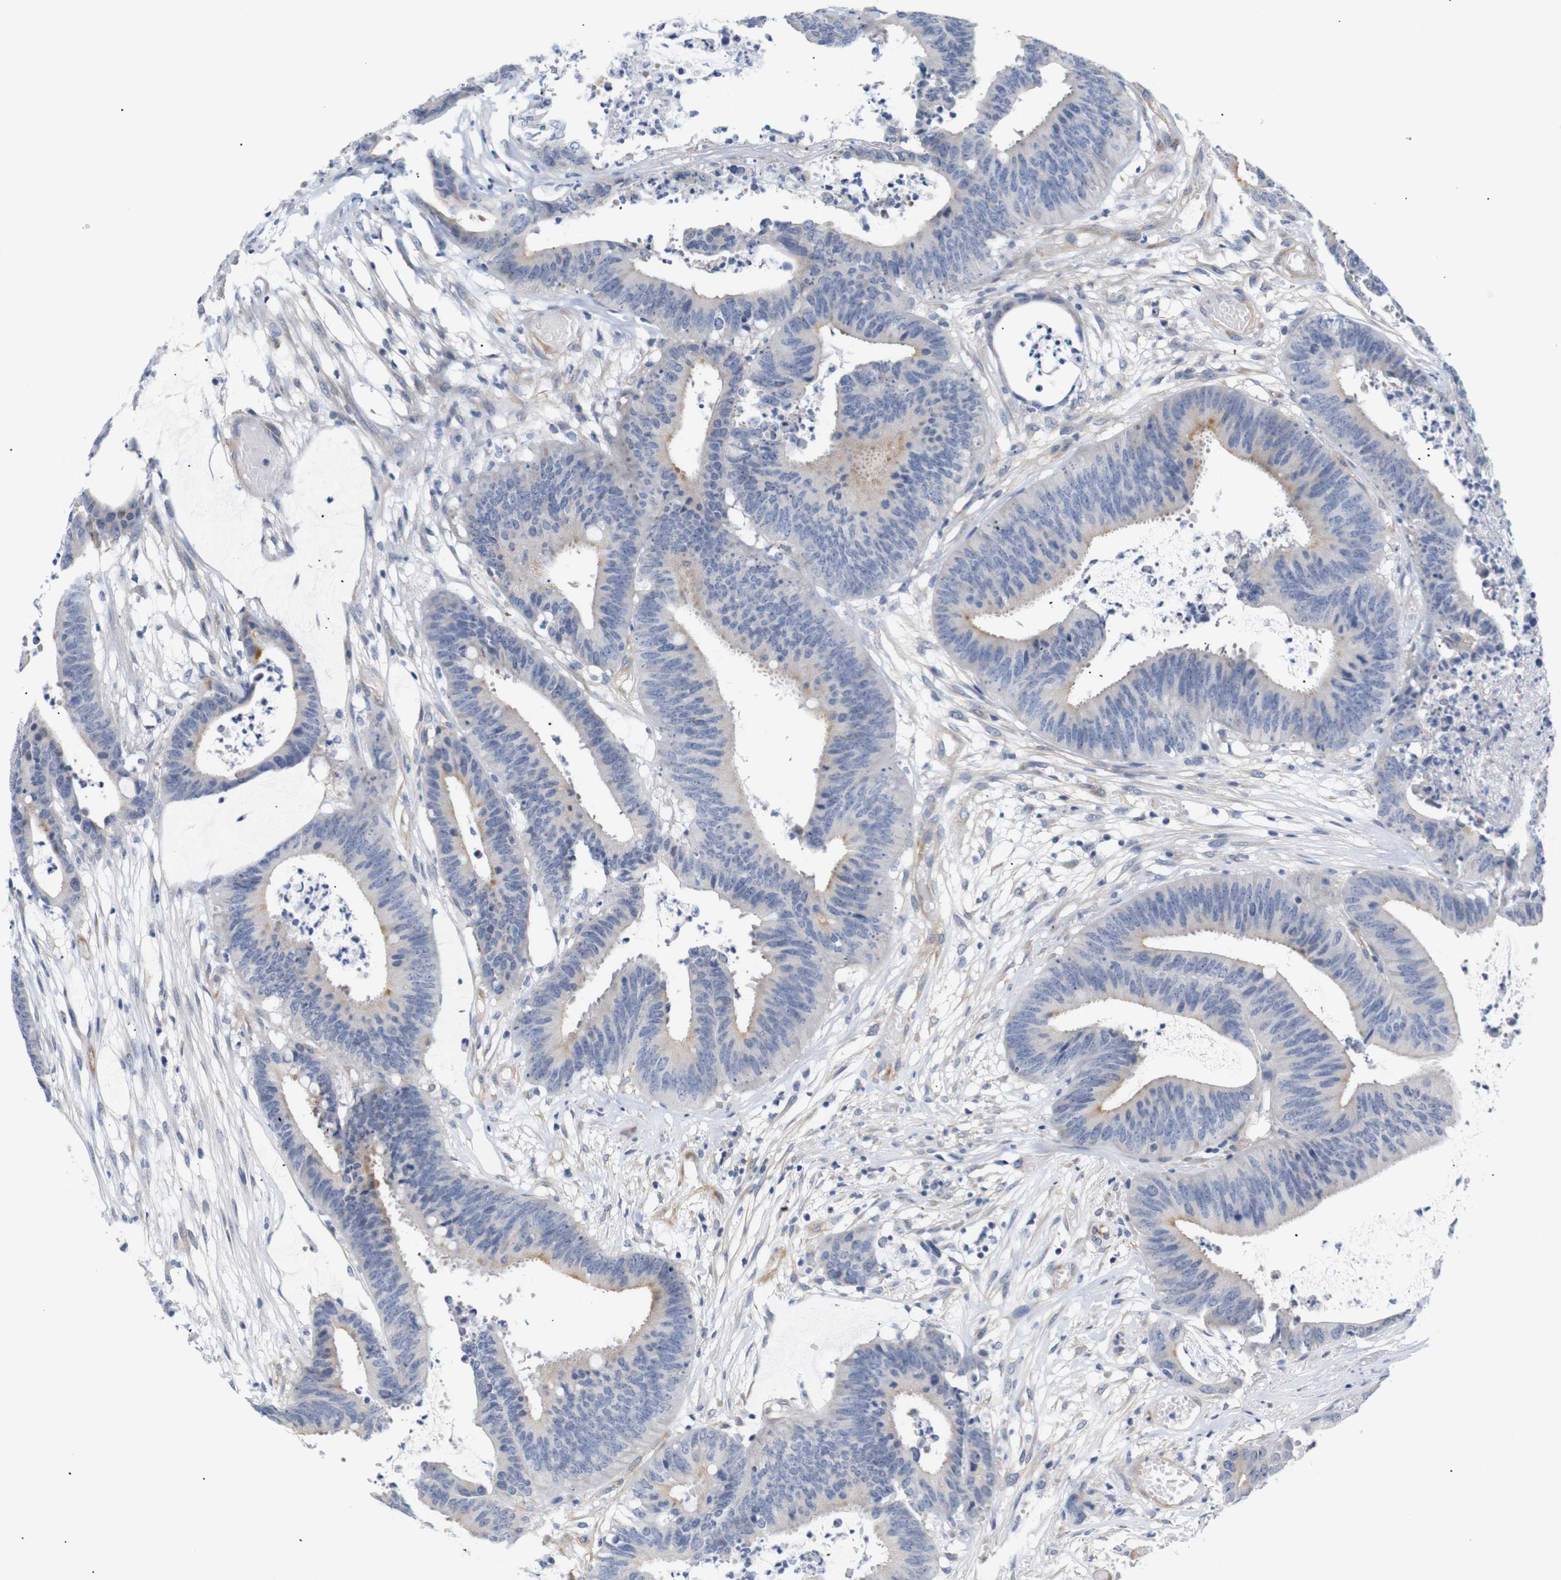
{"staining": {"intensity": "weak", "quantity": "<25%", "location": "cytoplasmic/membranous"}, "tissue": "colorectal cancer", "cell_type": "Tumor cells", "image_type": "cancer", "snomed": [{"axis": "morphology", "description": "Adenocarcinoma, NOS"}, {"axis": "topography", "description": "Rectum"}], "caption": "Immunohistochemistry (IHC) micrograph of neoplastic tissue: adenocarcinoma (colorectal) stained with DAB (3,3'-diaminobenzidine) shows no significant protein expression in tumor cells.", "gene": "STMN3", "patient": {"sex": "female", "age": 66}}